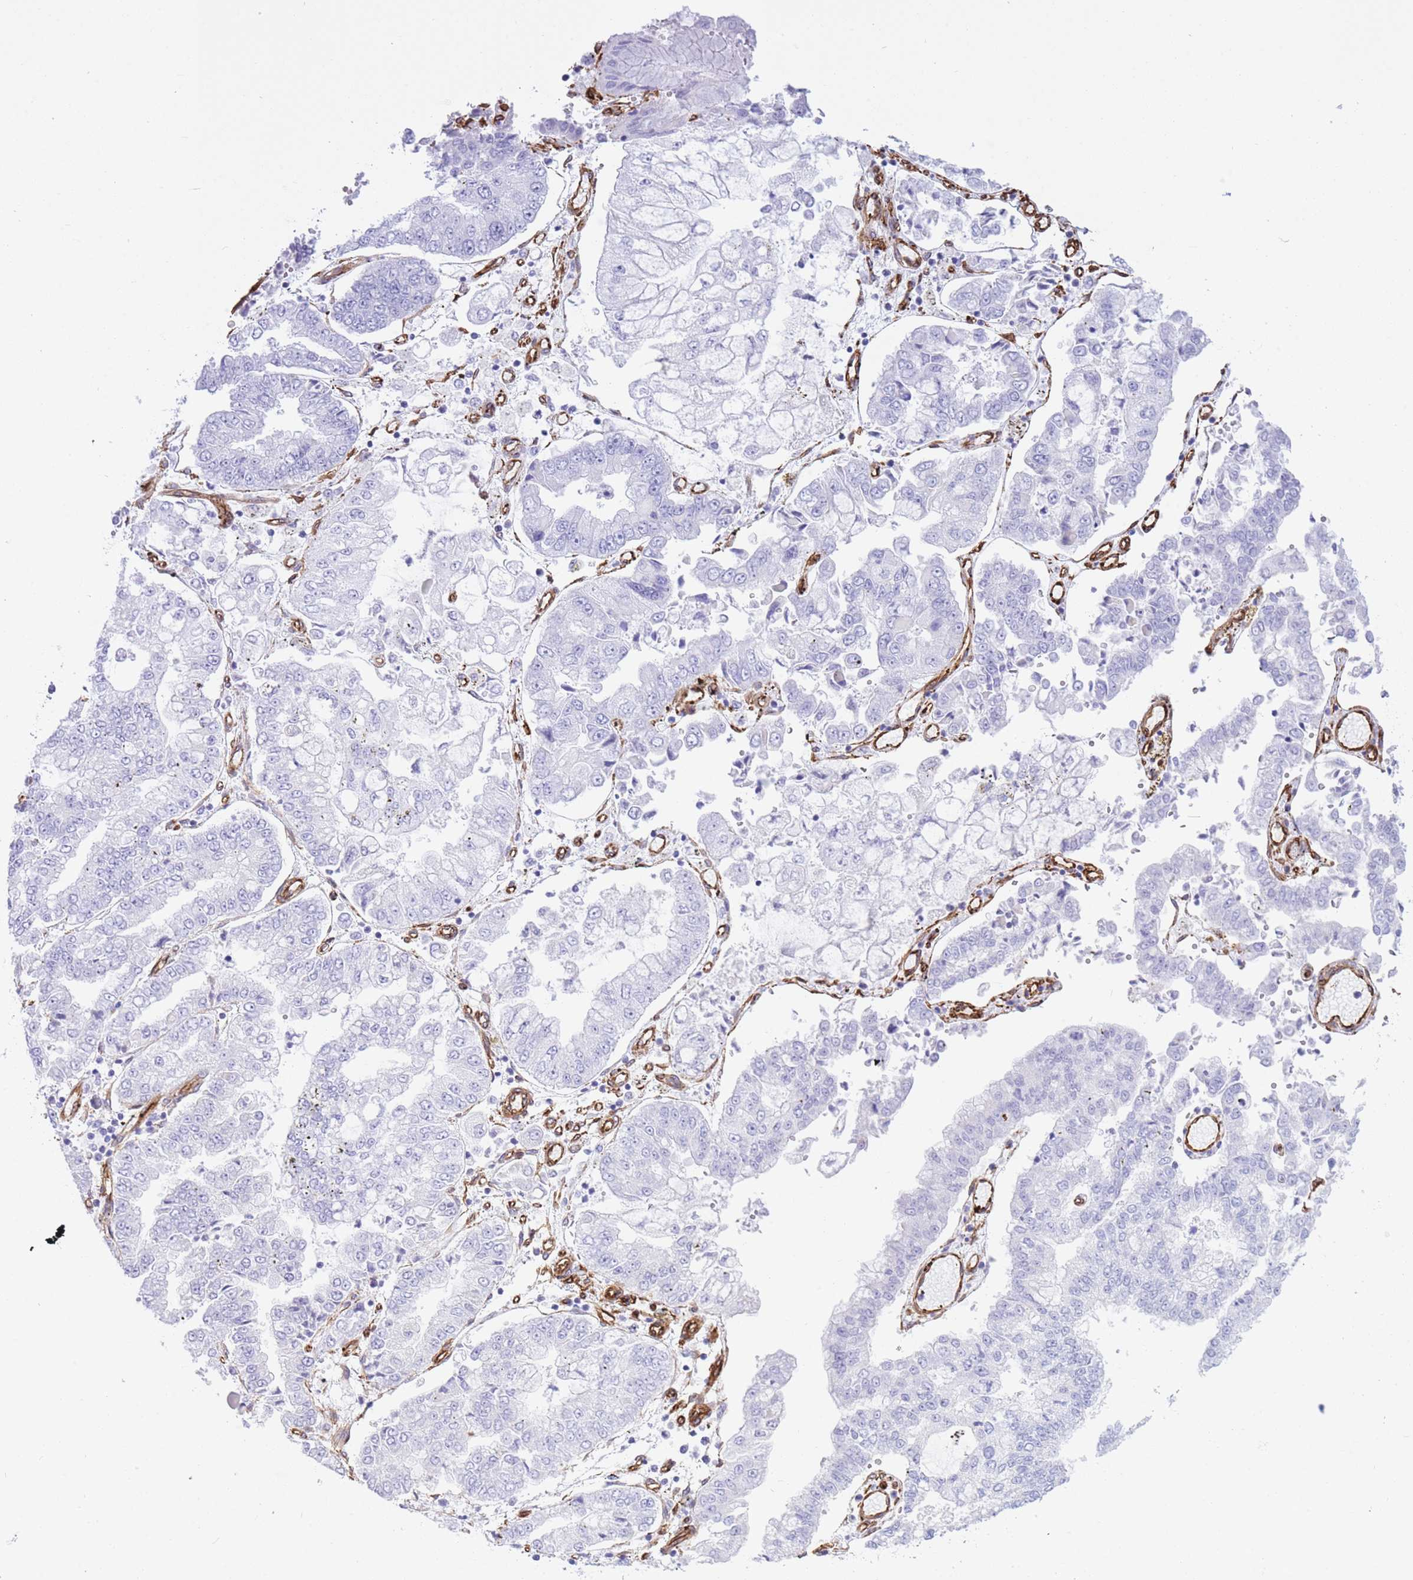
{"staining": {"intensity": "negative", "quantity": "none", "location": "none"}, "tissue": "stomach cancer", "cell_type": "Tumor cells", "image_type": "cancer", "snomed": [{"axis": "morphology", "description": "Adenocarcinoma, NOS"}, {"axis": "topography", "description": "Stomach"}], "caption": "High magnification brightfield microscopy of stomach adenocarcinoma stained with DAB (brown) and counterstained with hematoxylin (blue): tumor cells show no significant positivity. (DAB (3,3'-diaminobenzidine) immunohistochemistry (IHC) with hematoxylin counter stain).", "gene": "CAVIN1", "patient": {"sex": "male", "age": 76}}